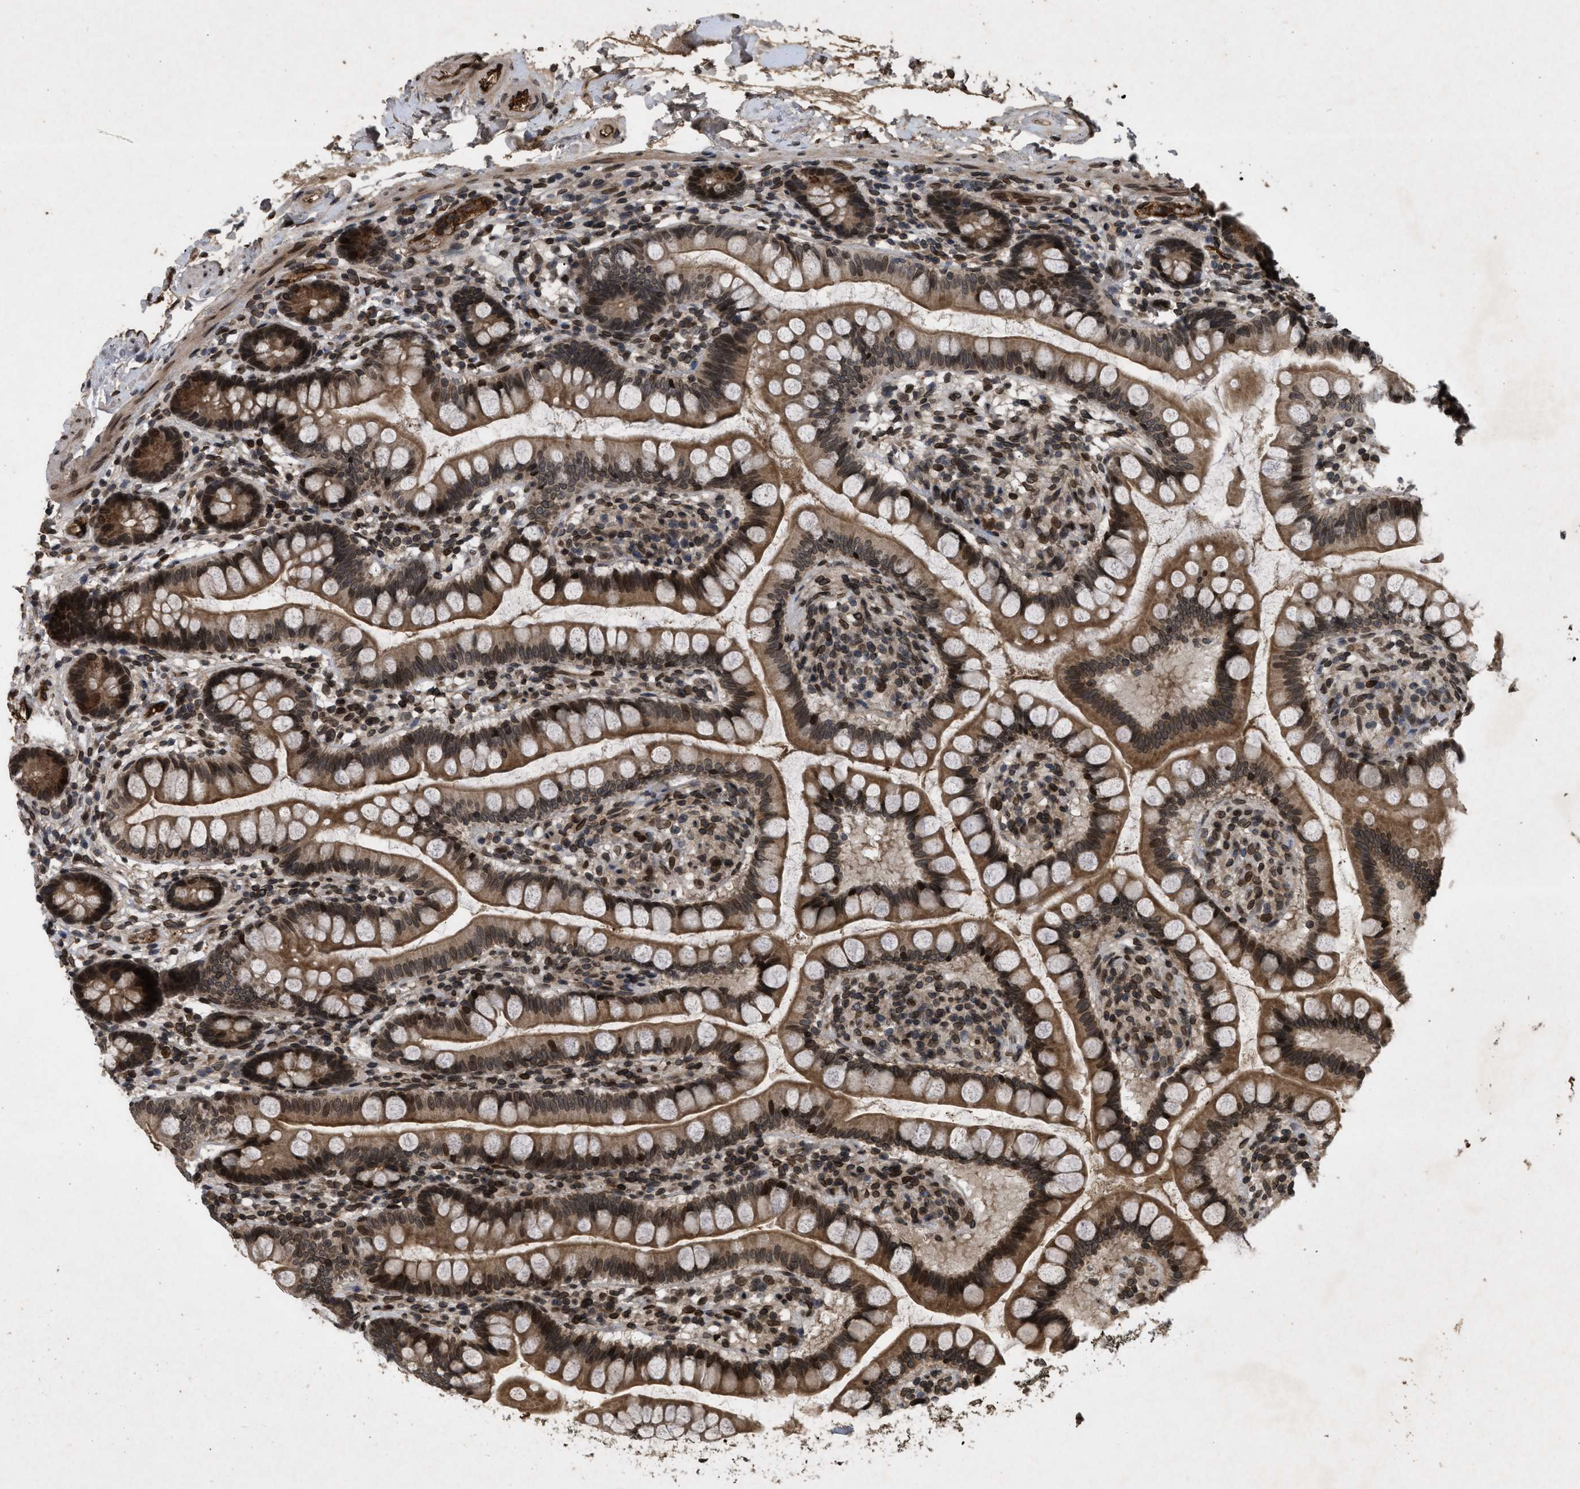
{"staining": {"intensity": "strong", "quantity": ">75%", "location": "cytoplasmic/membranous,nuclear"}, "tissue": "small intestine", "cell_type": "Glandular cells", "image_type": "normal", "snomed": [{"axis": "morphology", "description": "Normal tissue, NOS"}, {"axis": "topography", "description": "Small intestine"}], "caption": "Small intestine stained for a protein (brown) shows strong cytoplasmic/membranous,nuclear positive staining in approximately >75% of glandular cells.", "gene": "CRY1", "patient": {"sex": "female", "age": 84}}